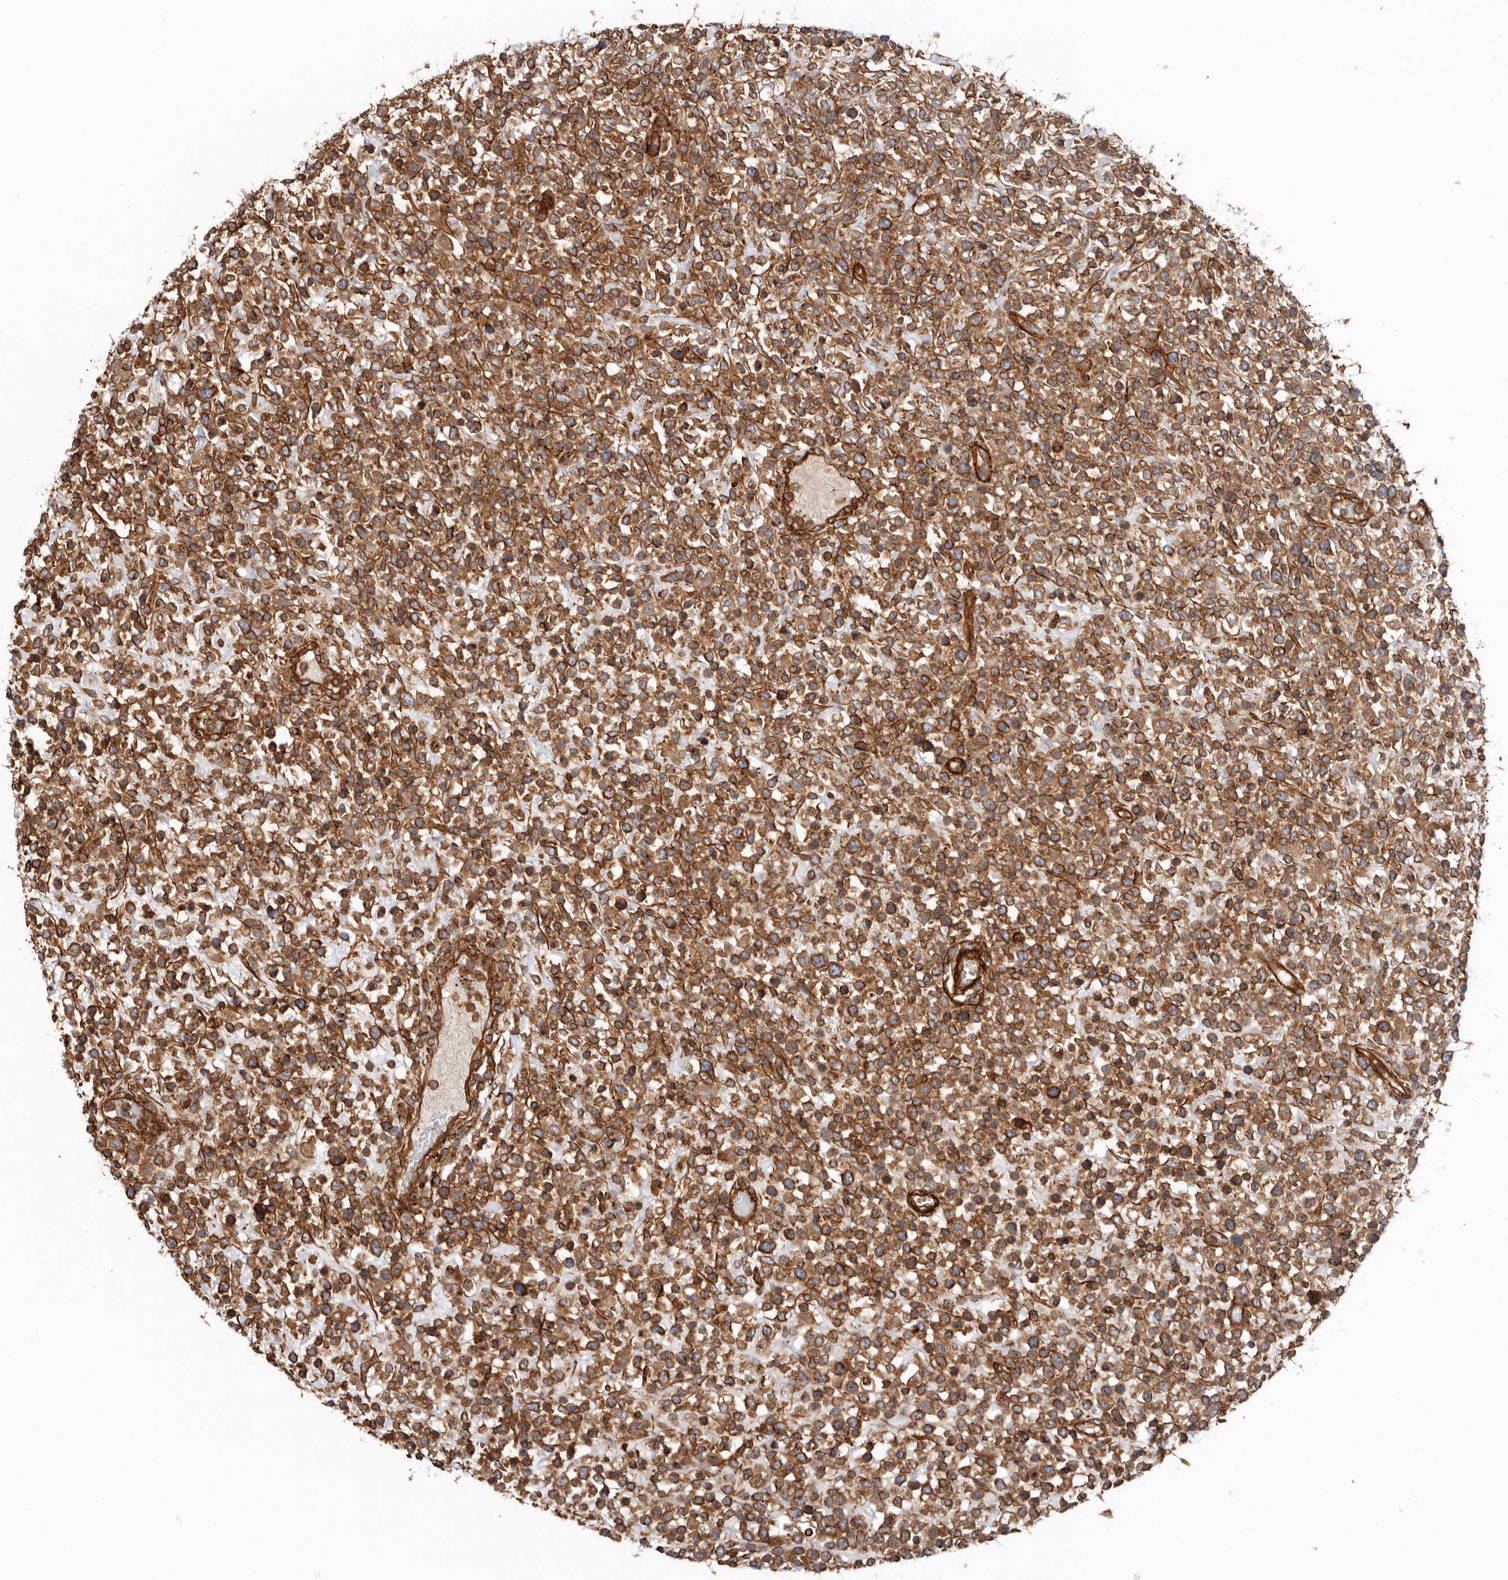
{"staining": {"intensity": "moderate", "quantity": ">75%", "location": "cytoplasmic/membranous"}, "tissue": "lymphoma", "cell_type": "Tumor cells", "image_type": "cancer", "snomed": [{"axis": "morphology", "description": "Malignant lymphoma, non-Hodgkin's type, High grade"}, {"axis": "topography", "description": "Colon"}], "caption": "Protein staining exhibits moderate cytoplasmic/membranous expression in about >75% of tumor cells in lymphoma. (DAB IHC with brightfield microscopy, high magnification).", "gene": "TMC7", "patient": {"sex": "female", "age": 53}}